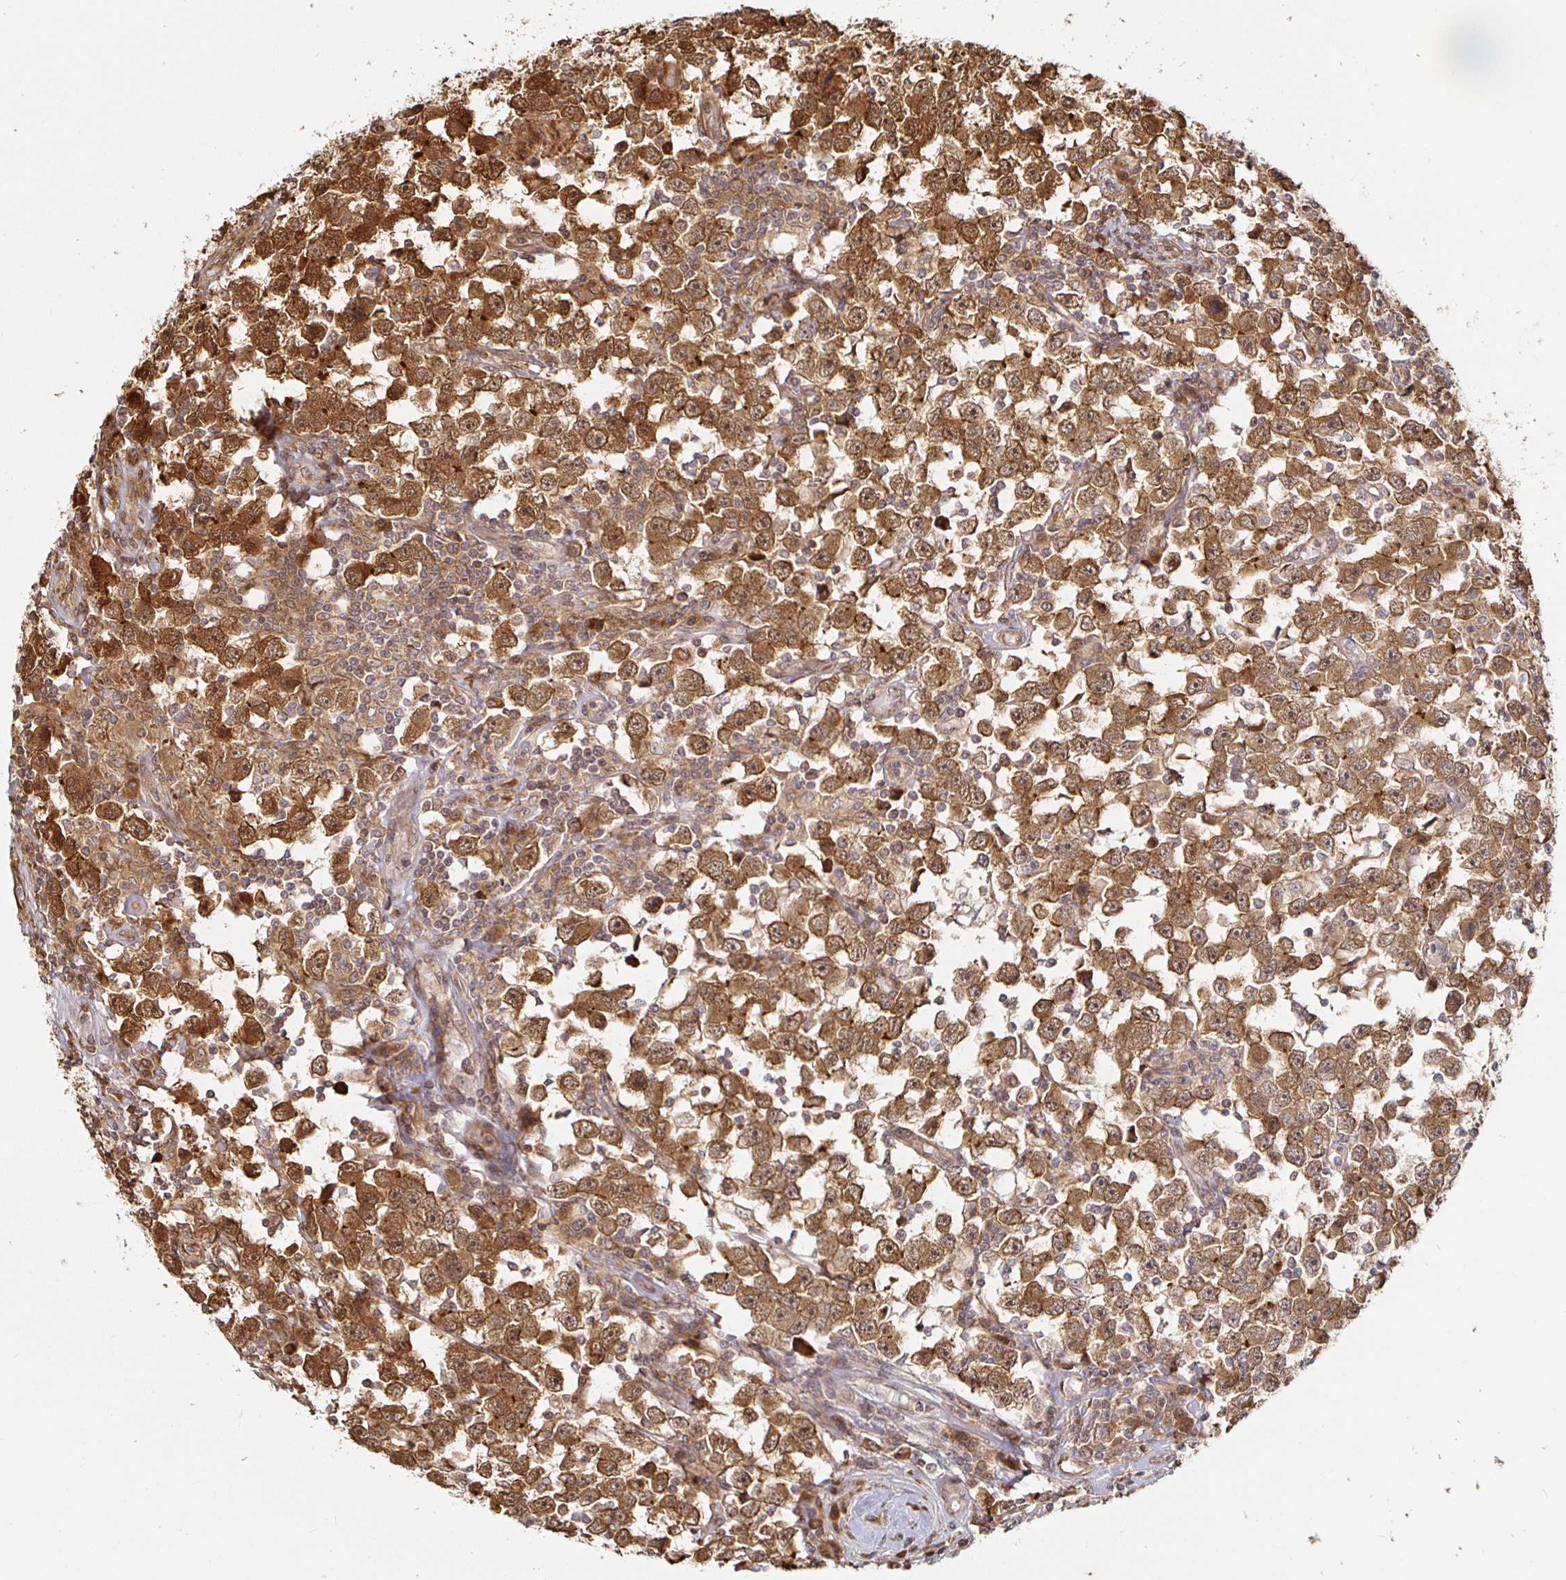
{"staining": {"intensity": "strong", "quantity": ">75%", "location": "cytoplasmic/membranous,nuclear"}, "tissue": "testis cancer", "cell_type": "Tumor cells", "image_type": "cancer", "snomed": [{"axis": "morphology", "description": "Seminoma, NOS"}, {"axis": "topography", "description": "Testis"}], "caption": "This is a photomicrograph of immunohistochemistry staining of seminoma (testis), which shows strong expression in the cytoplasmic/membranous and nuclear of tumor cells.", "gene": "STRAP", "patient": {"sex": "male", "age": 33}}